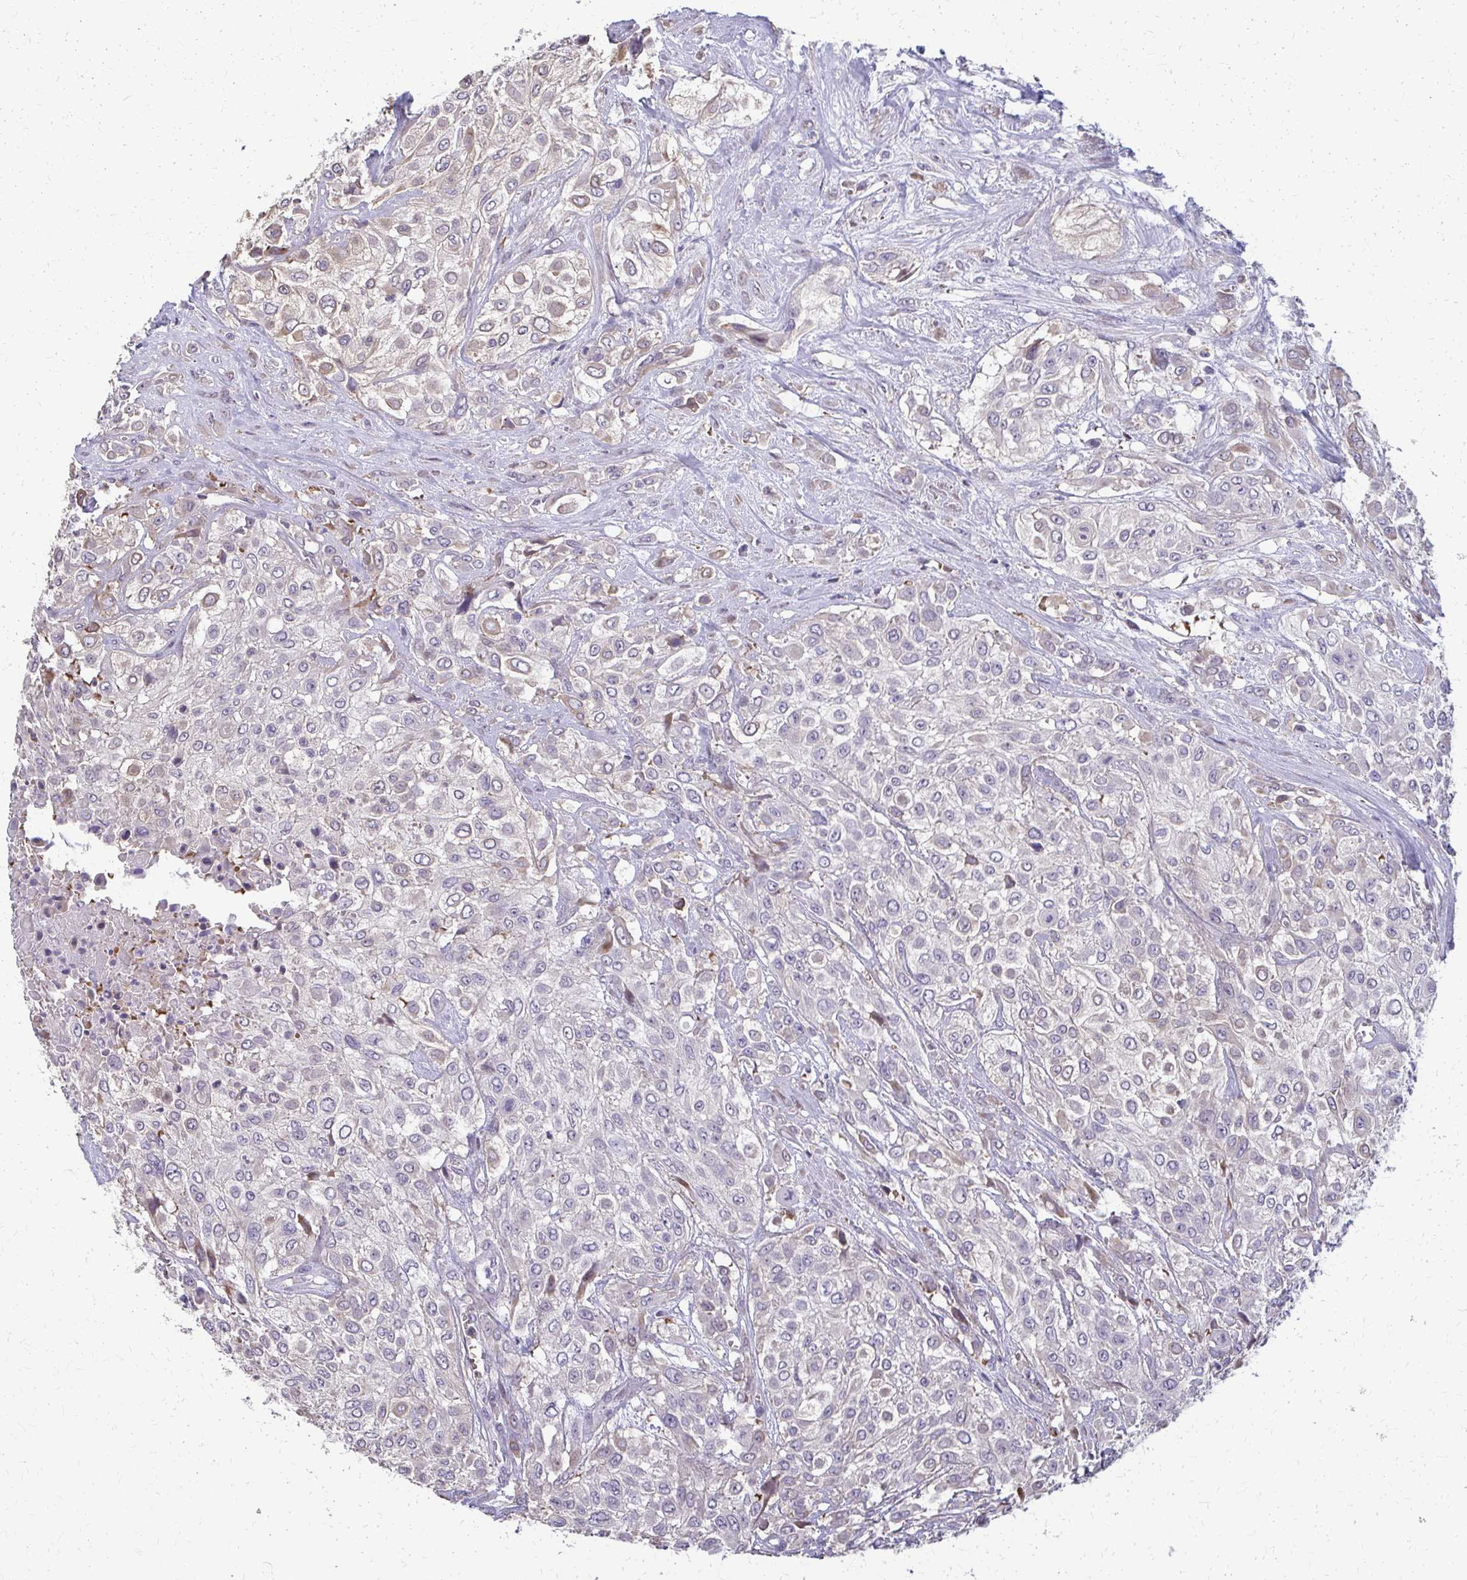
{"staining": {"intensity": "negative", "quantity": "none", "location": "none"}, "tissue": "urothelial cancer", "cell_type": "Tumor cells", "image_type": "cancer", "snomed": [{"axis": "morphology", "description": "Urothelial carcinoma, High grade"}, {"axis": "topography", "description": "Urinary bladder"}], "caption": "Immunohistochemical staining of high-grade urothelial carcinoma displays no significant staining in tumor cells.", "gene": "ZNF34", "patient": {"sex": "male", "age": 57}}